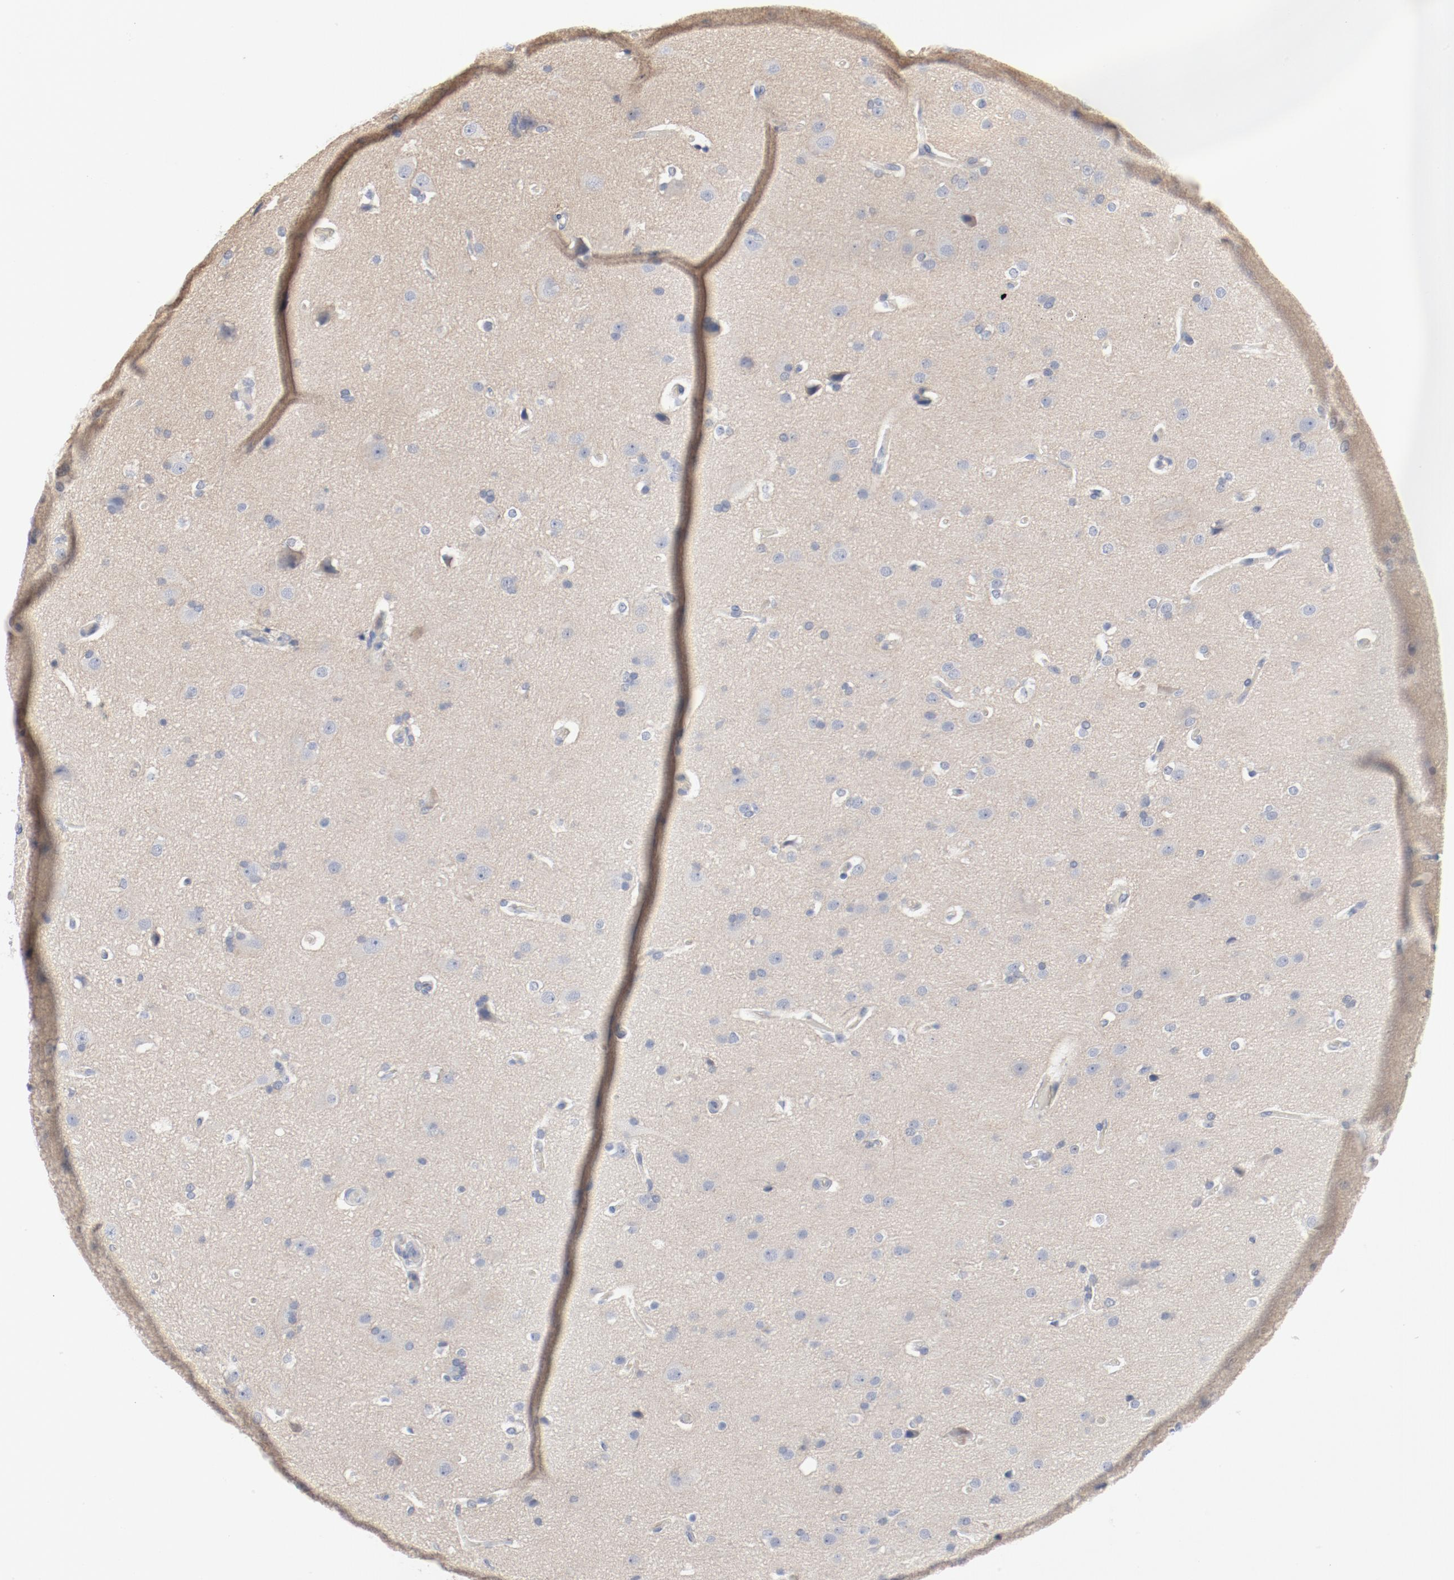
{"staining": {"intensity": "negative", "quantity": "none", "location": "none"}, "tissue": "glioma", "cell_type": "Tumor cells", "image_type": "cancer", "snomed": [{"axis": "morphology", "description": "Glioma, malignant, Low grade"}, {"axis": "topography", "description": "Cerebral cortex"}], "caption": "A photomicrograph of human malignant glioma (low-grade) is negative for staining in tumor cells.", "gene": "CDK1", "patient": {"sex": "female", "age": 47}}